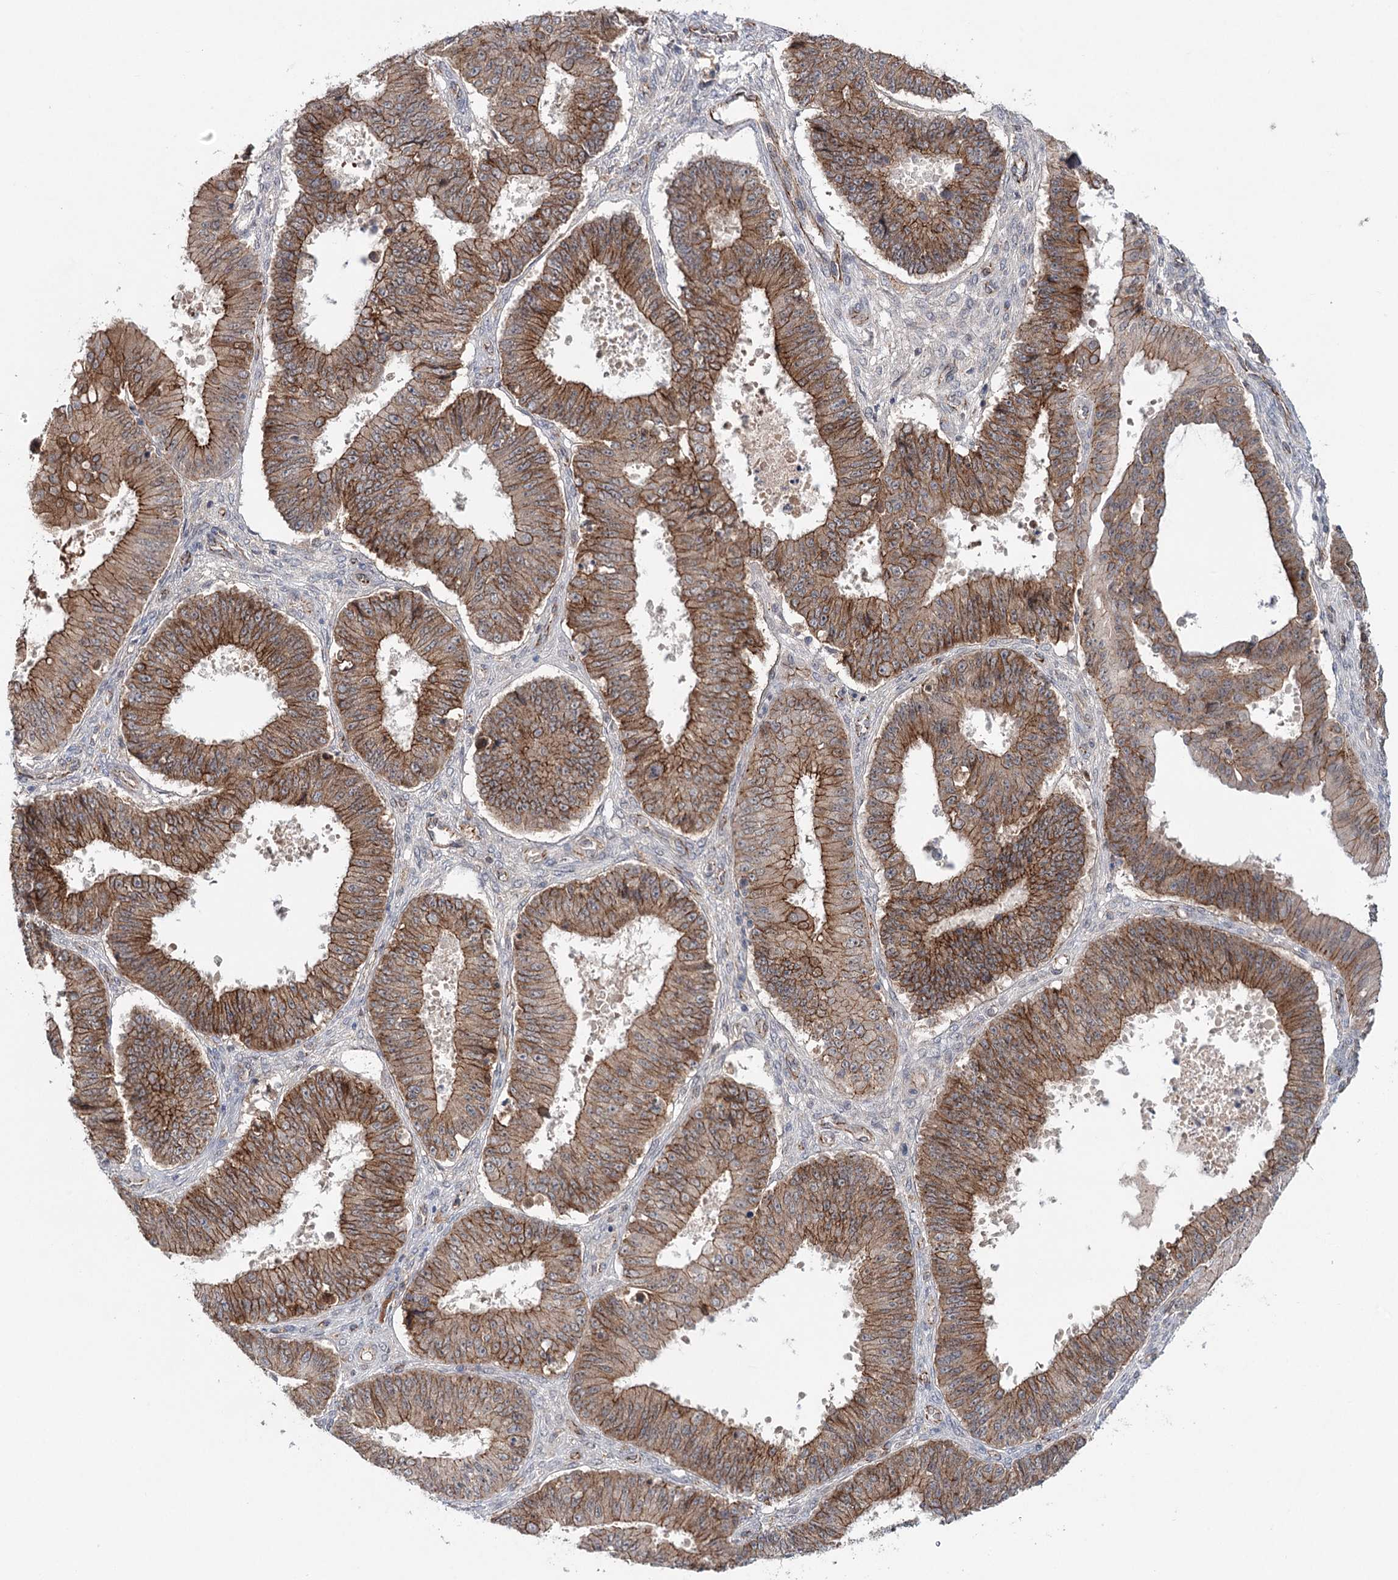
{"staining": {"intensity": "moderate", "quantity": ">75%", "location": "cytoplasmic/membranous"}, "tissue": "ovarian cancer", "cell_type": "Tumor cells", "image_type": "cancer", "snomed": [{"axis": "morphology", "description": "Carcinoma, endometroid"}, {"axis": "topography", "description": "Appendix"}, {"axis": "topography", "description": "Ovary"}], "caption": "This micrograph exhibits IHC staining of ovarian endometroid carcinoma, with medium moderate cytoplasmic/membranous positivity in approximately >75% of tumor cells.", "gene": "PKP4", "patient": {"sex": "female", "age": 42}}